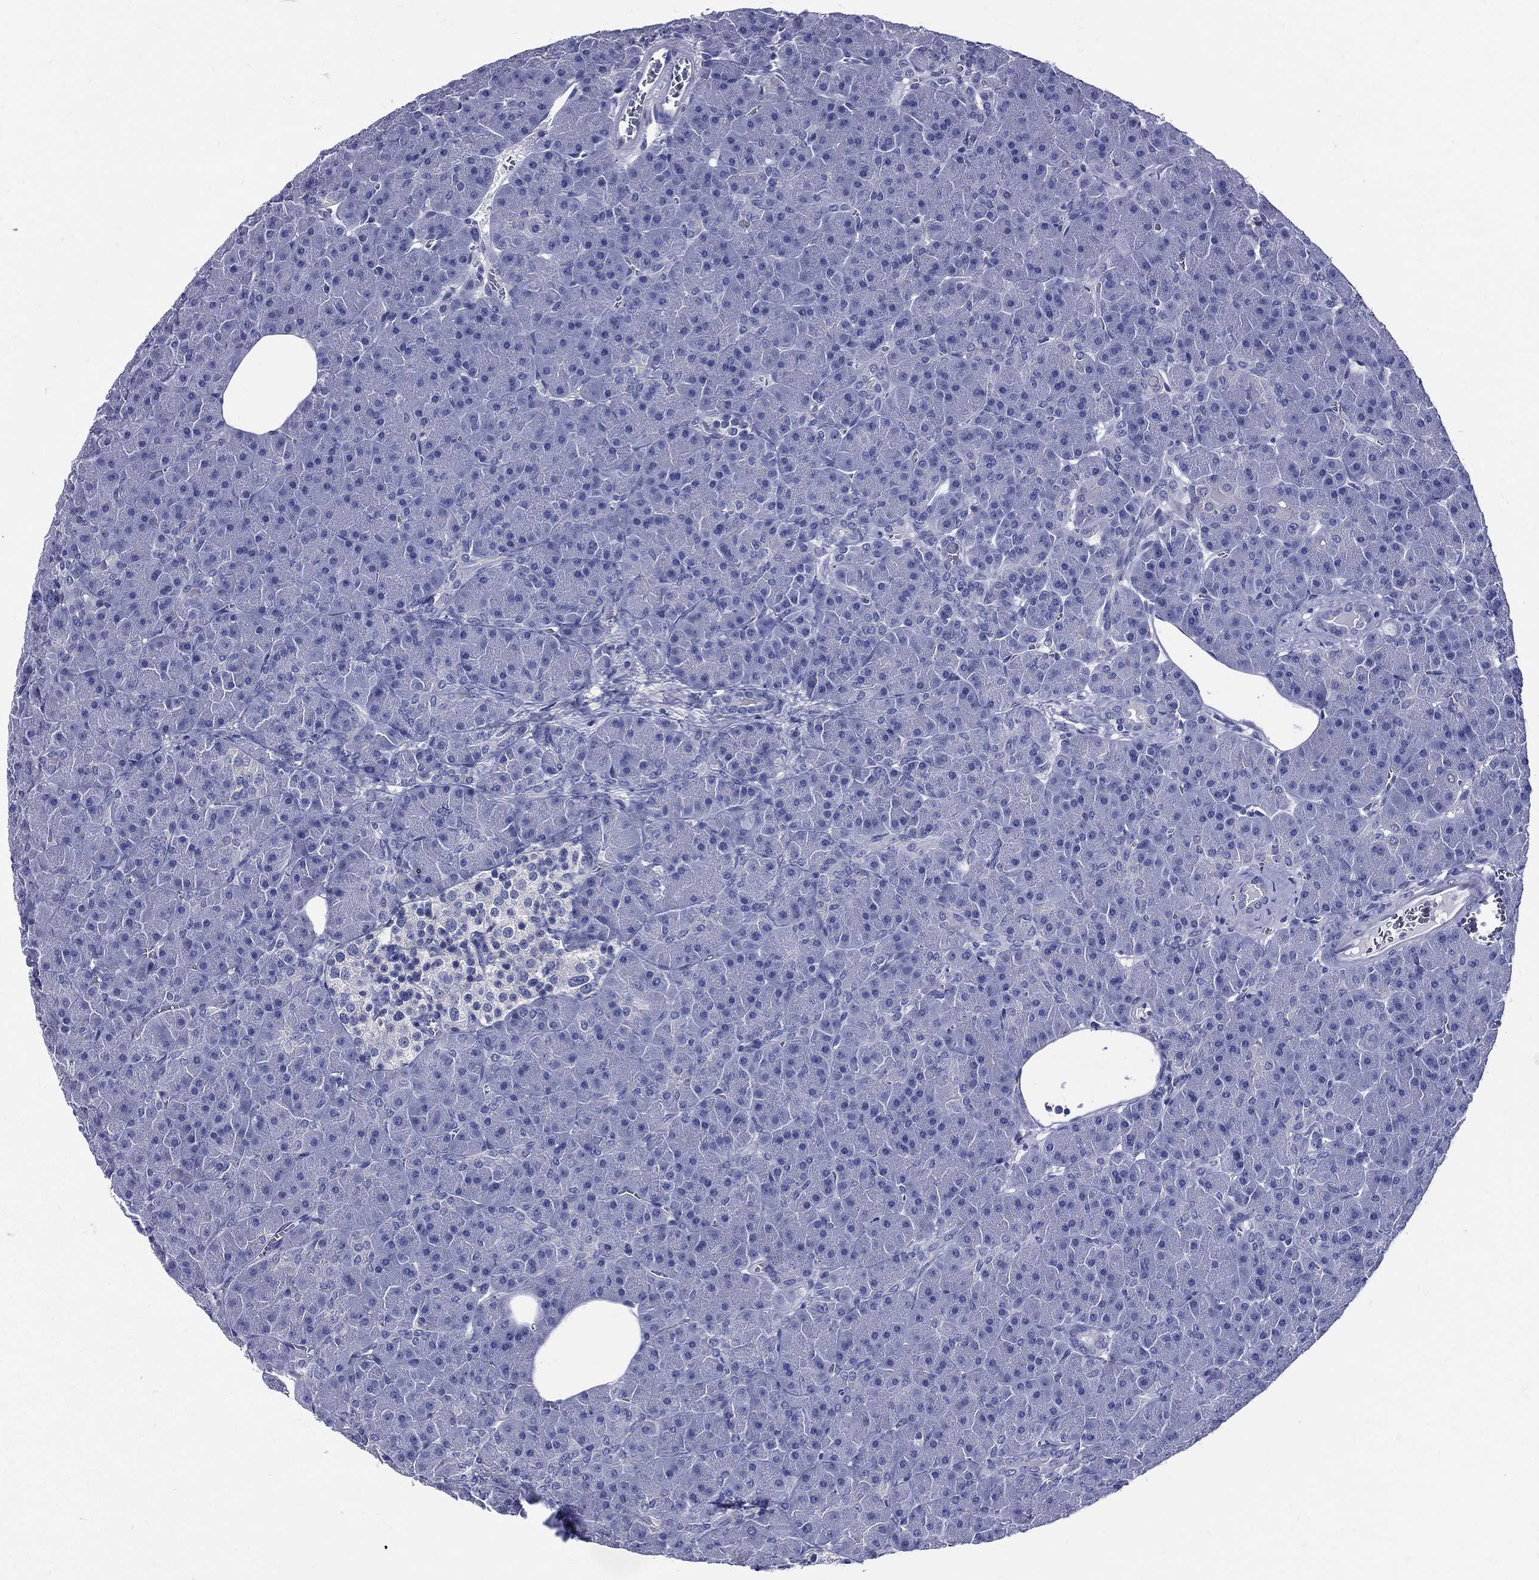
{"staining": {"intensity": "negative", "quantity": "none", "location": "none"}, "tissue": "pancreas", "cell_type": "Exocrine glandular cells", "image_type": "normal", "snomed": [{"axis": "morphology", "description": "Normal tissue, NOS"}, {"axis": "topography", "description": "Pancreas"}], "caption": "Micrograph shows no protein positivity in exocrine glandular cells of unremarkable pancreas.", "gene": "DPYS", "patient": {"sex": "male", "age": 61}}